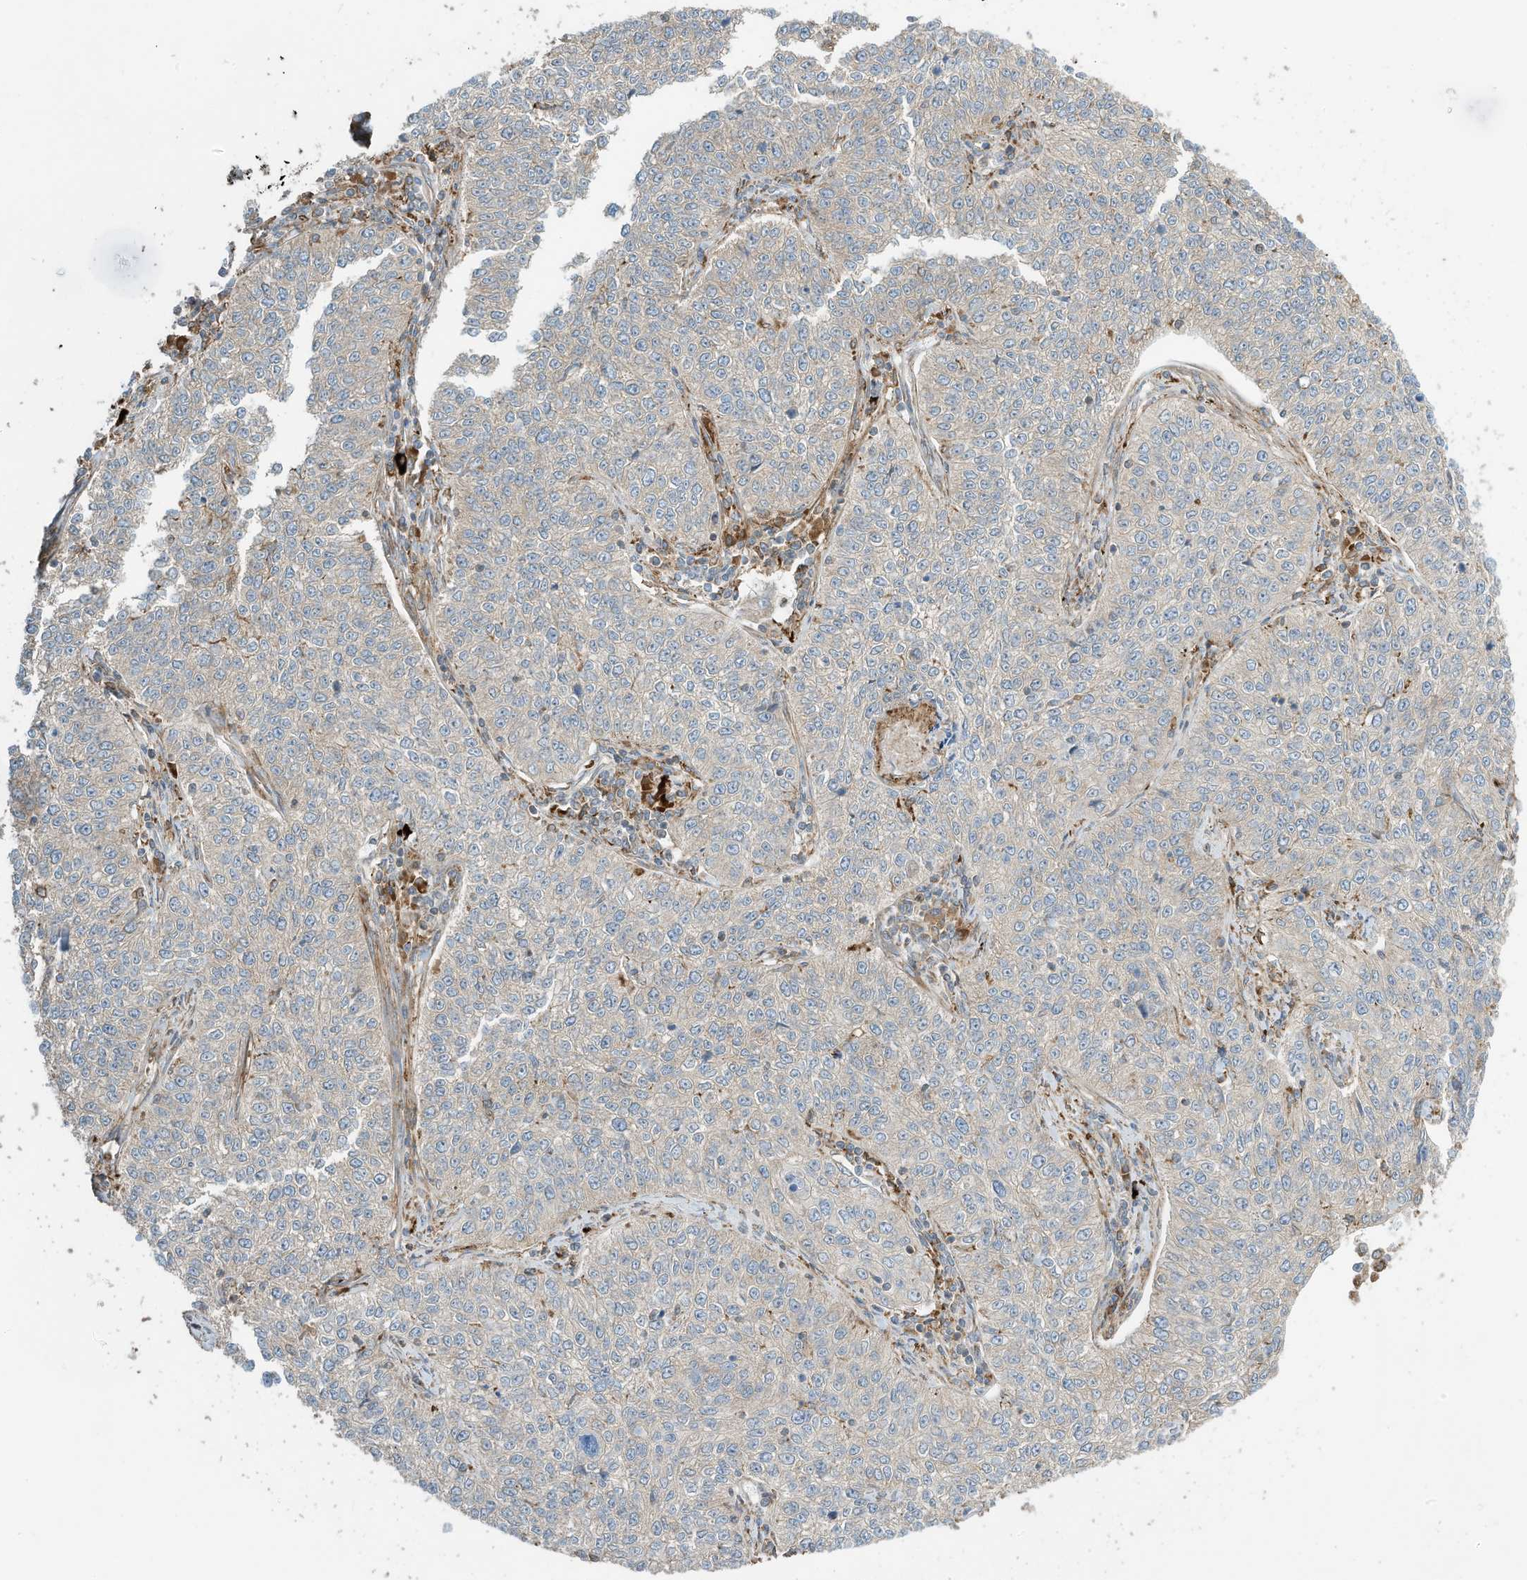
{"staining": {"intensity": "negative", "quantity": "none", "location": "none"}, "tissue": "cervical cancer", "cell_type": "Tumor cells", "image_type": "cancer", "snomed": [{"axis": "morphology", "description": "Squamous cell carcinoma, NOS"}, {"axis": "topography", "description": "Cervix"}], "caption": "This is a photomicrograph of immunohistochemistry (IHC) staining of squamous cell carcinoma (cervical), which shows no positivity in tumor cells.", "gene": "TRNAU1AP", "patient": {"sex": "female", "age": 35}}